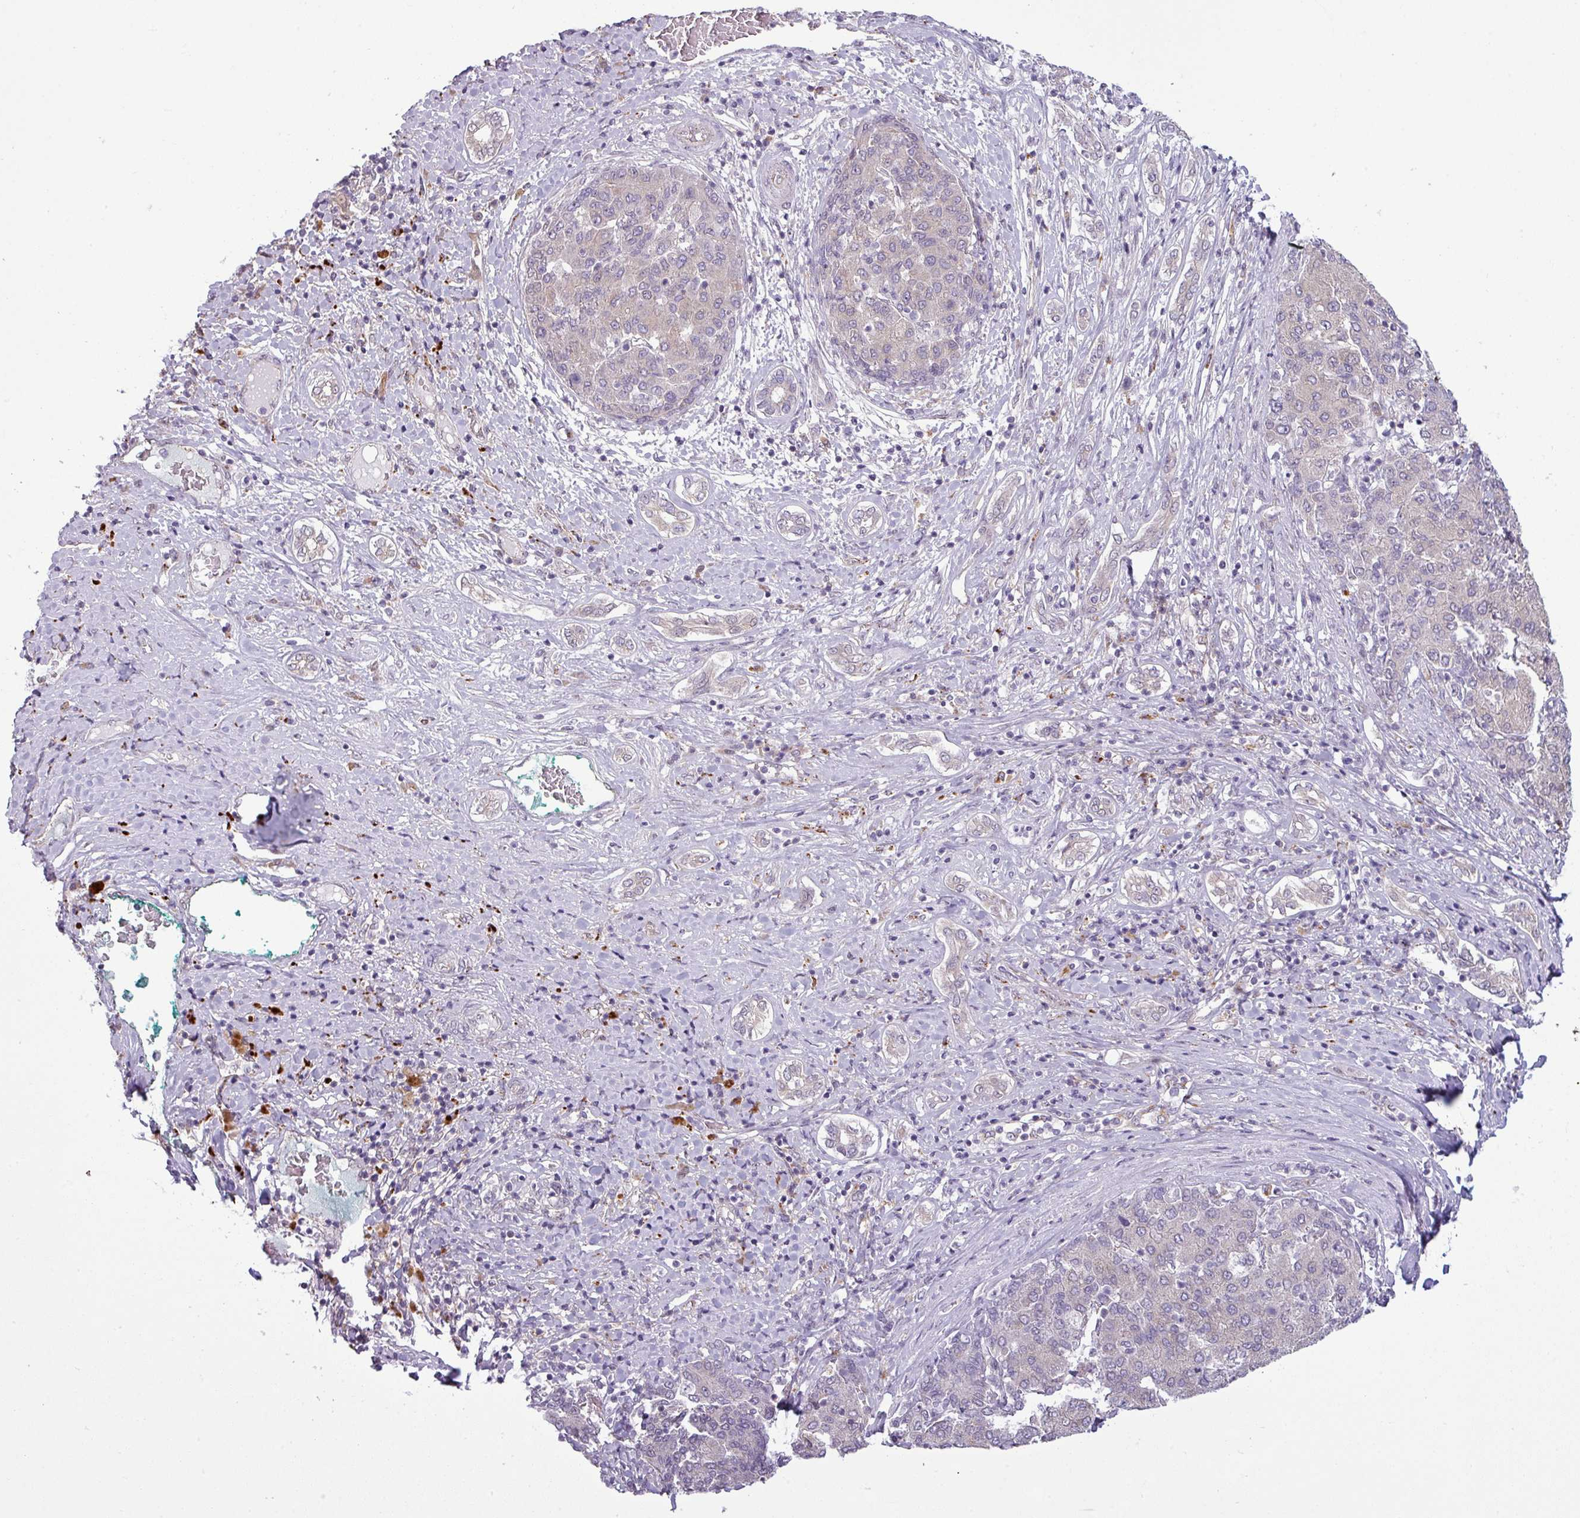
{"staining": {"intensity": "weak", "quantity": "<25%", "location": "cytoplasmic/membranous"}, "tissue": "liver cancer", "cell_type": "Tumor cells", "image_type": "cancer", "snomed": [{"axis": "morphology", "description": "Carcinoma, Hepatocellular, NOS"}, {"axis": "topography", "description": "Liver"}], "caption": "Tumor cells show no significant protein staining in liver cancer (hepatocellular carcinoma).", "gene": "CCDC144A", "patient": {"sex": "male", "age": 65}}